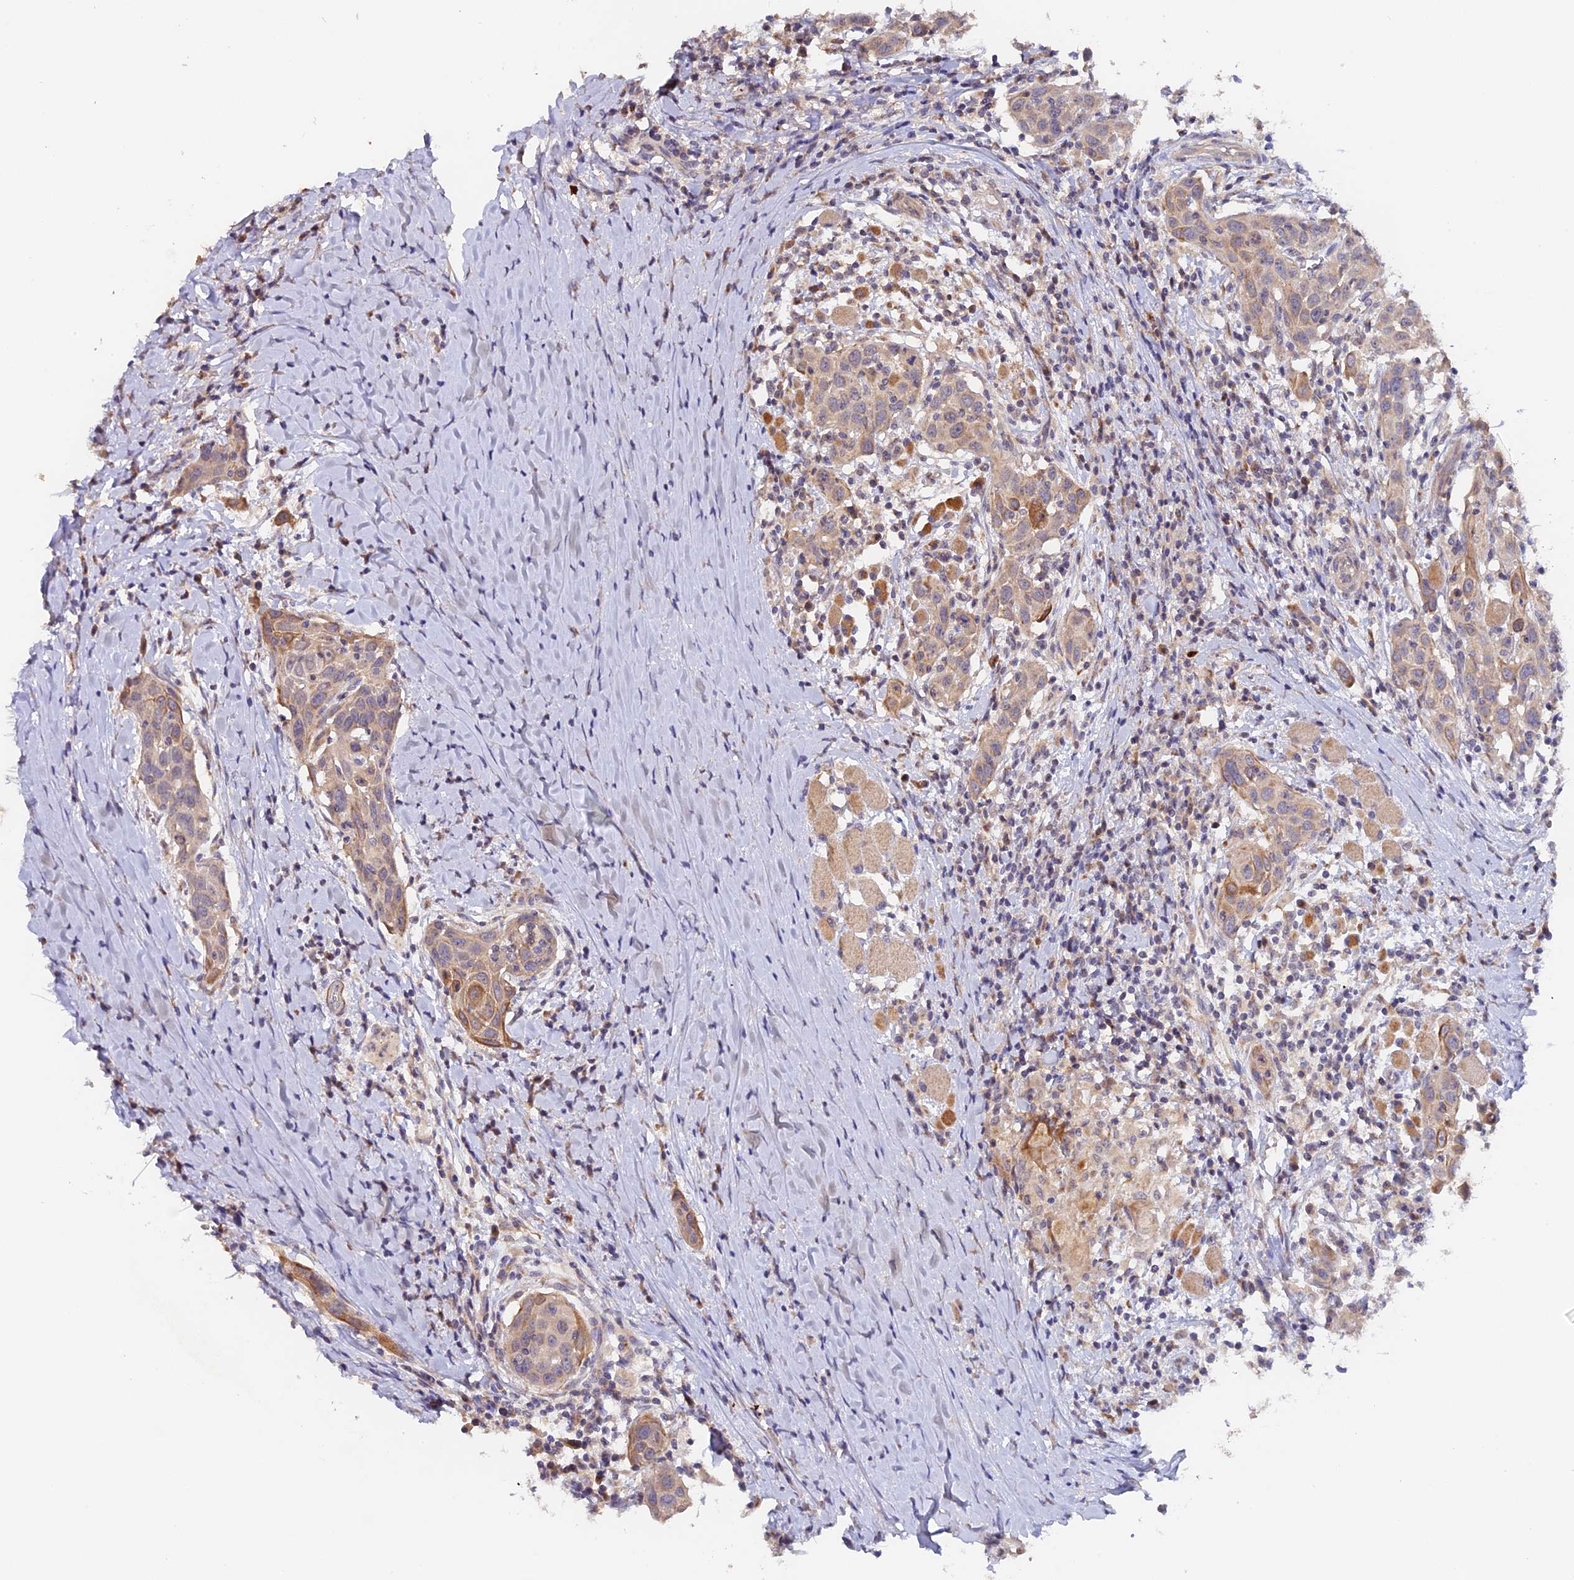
{"staining": {"intensity": "weak", "quantity": ">75%", "location": "cytoplasmic/membranous"}, "tissue": "head and neck cancer", "cell_type": "Tumor cells", "image_type": "cancer", "snomed": [{"axis": "morphology", "description": "Squamous cell carcinoma, NOS"}, {"axis": "topography", "description": "Oral tissue"}, {"axis": "topography", "description": "Head-Neck"}], "caption": "Immunohistochemistry (IHC) histopathology image of head and neck squamous cell carcinoma stained for a protein (brown), which shows low levels of weak cytoplasmic/membranous positivity in about >75% of tumor cells.", "gene": "TANGO6", "patient": {"sex": "female", "age": 50}}